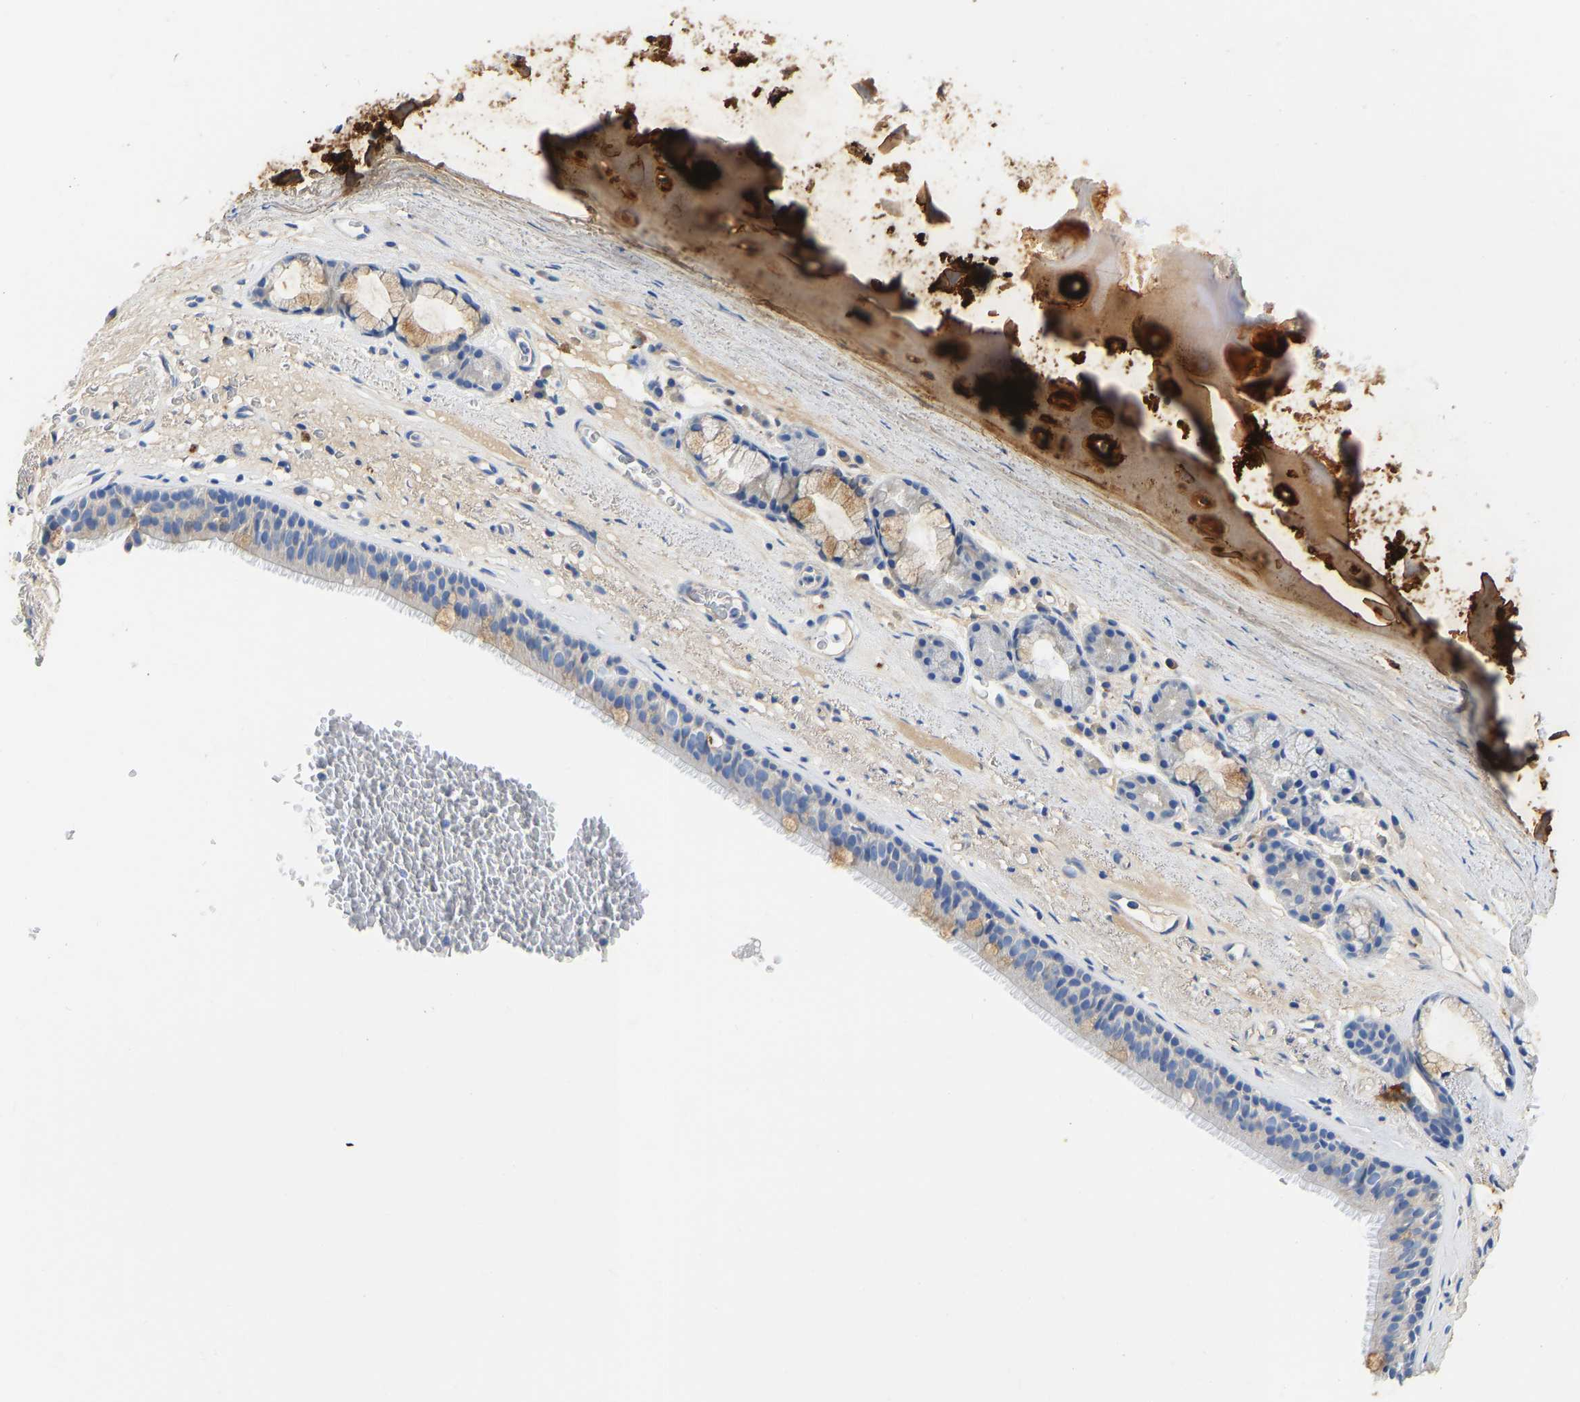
{"staining": {"intensity": "moderate", "quantity": "<25%", "location": "cytoplasmic/membranous"}, "tissue": "bronchus", "cell_type": "Respiratory epithelial cells", "image_type": "normal", "snomed": [{"axis": "morphology", "description": "Normal tissue, NOS"}, {"axis": "topography", "description": "Cartilage tissue"}], "caption": "Protein expression analysis of benign human bronchus reveals moderate cytoplasmic/membranous expression in approximately <25% of respiratory epithelial cells. (brown staining indicates protein expression, while blue staining denotes nuclei).", "gene": "CHAD", "patient": {"sex": "female", "age": 63}}